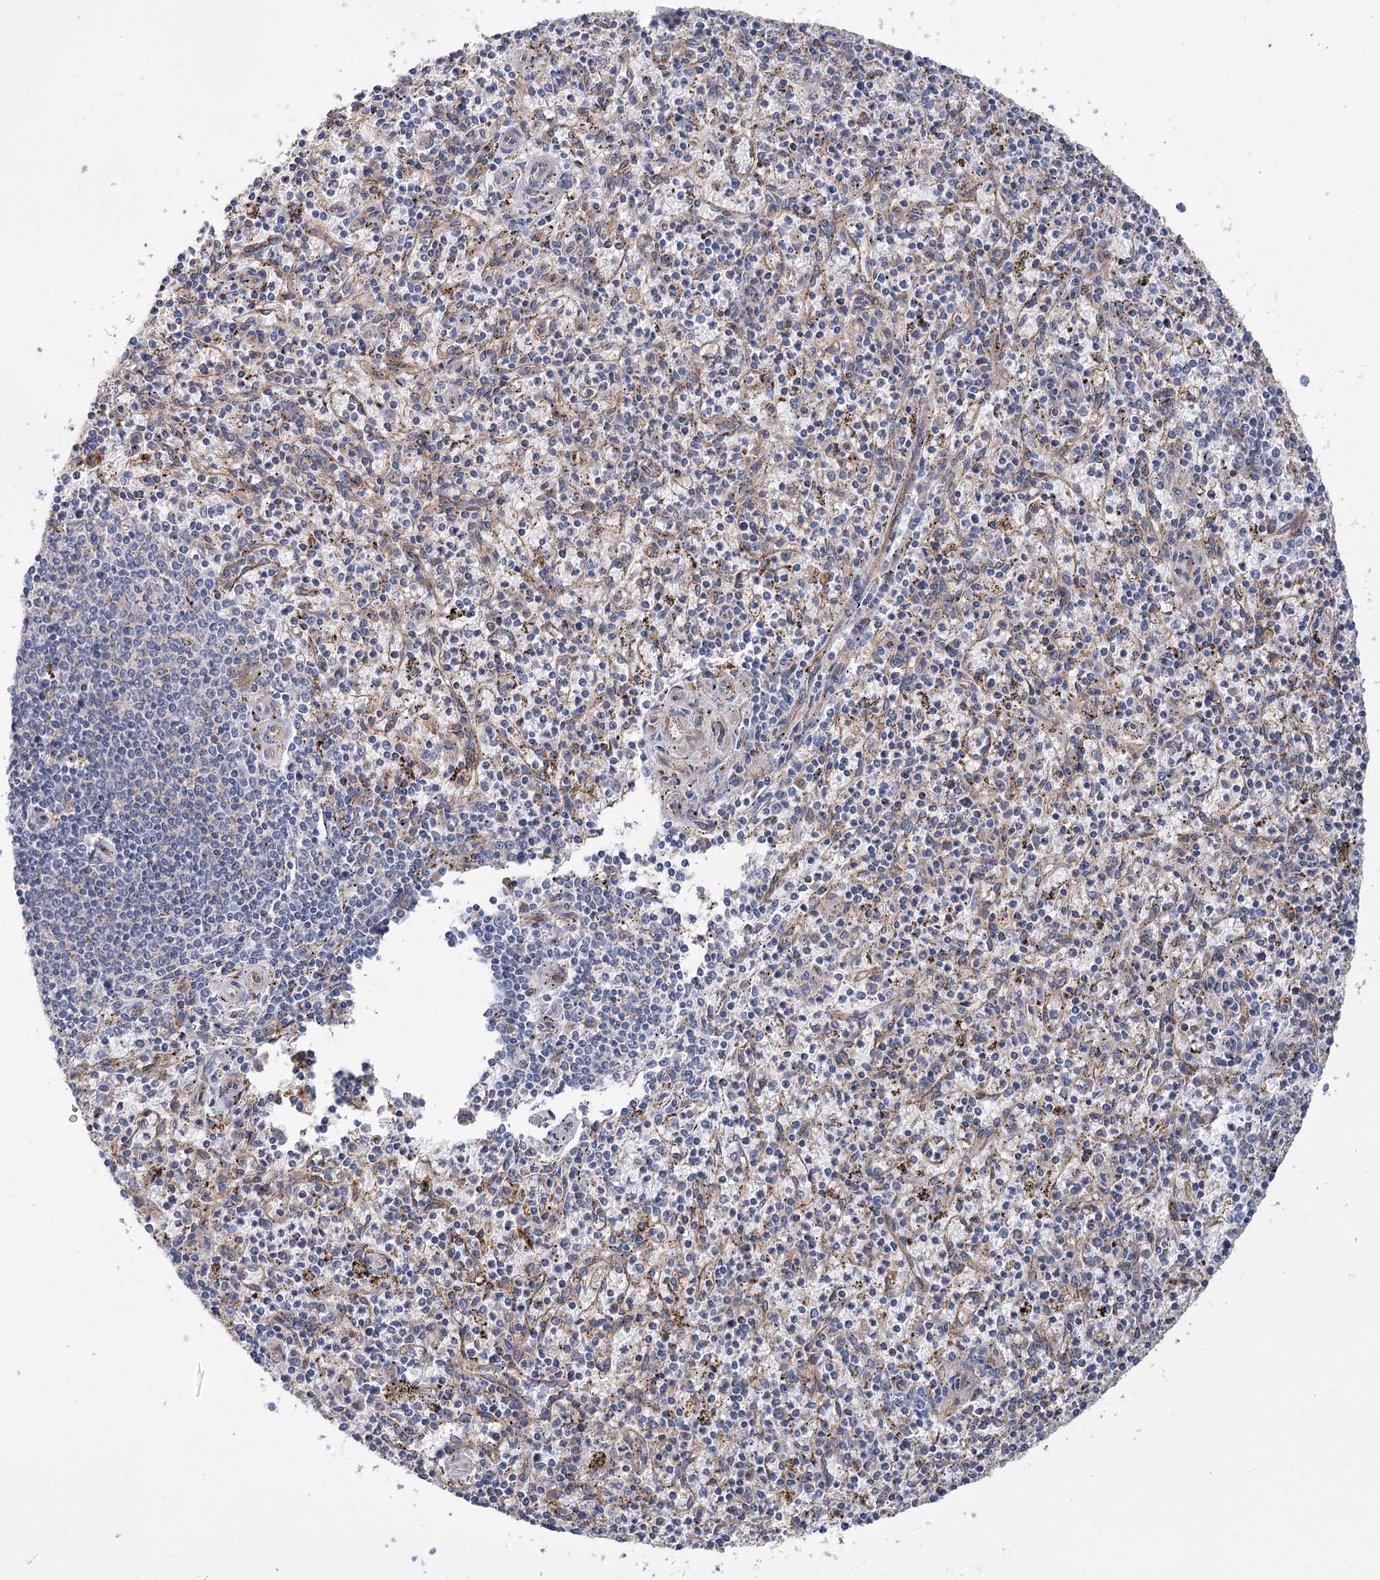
{"staining": {"intensity": "negative", "quantity": "none", "location": "none"}, "tissue": "spleen", "cell_type": "Cells in red pulp", "image_type": "normal", "snomed": [{"axis": "morphology", "description": "Normal tissue, NOS"}, {"axis": "topography", "description": "Spleen"}], "caption": "Spleen was stained to show a protein in brown. There is no significant staining in cells in red pulp. (DAB immunohistochemistry (IHC) with hematoxylin counter stain).", "gene": "GUSB", "patient": {"sex": "male", "age": 72}}